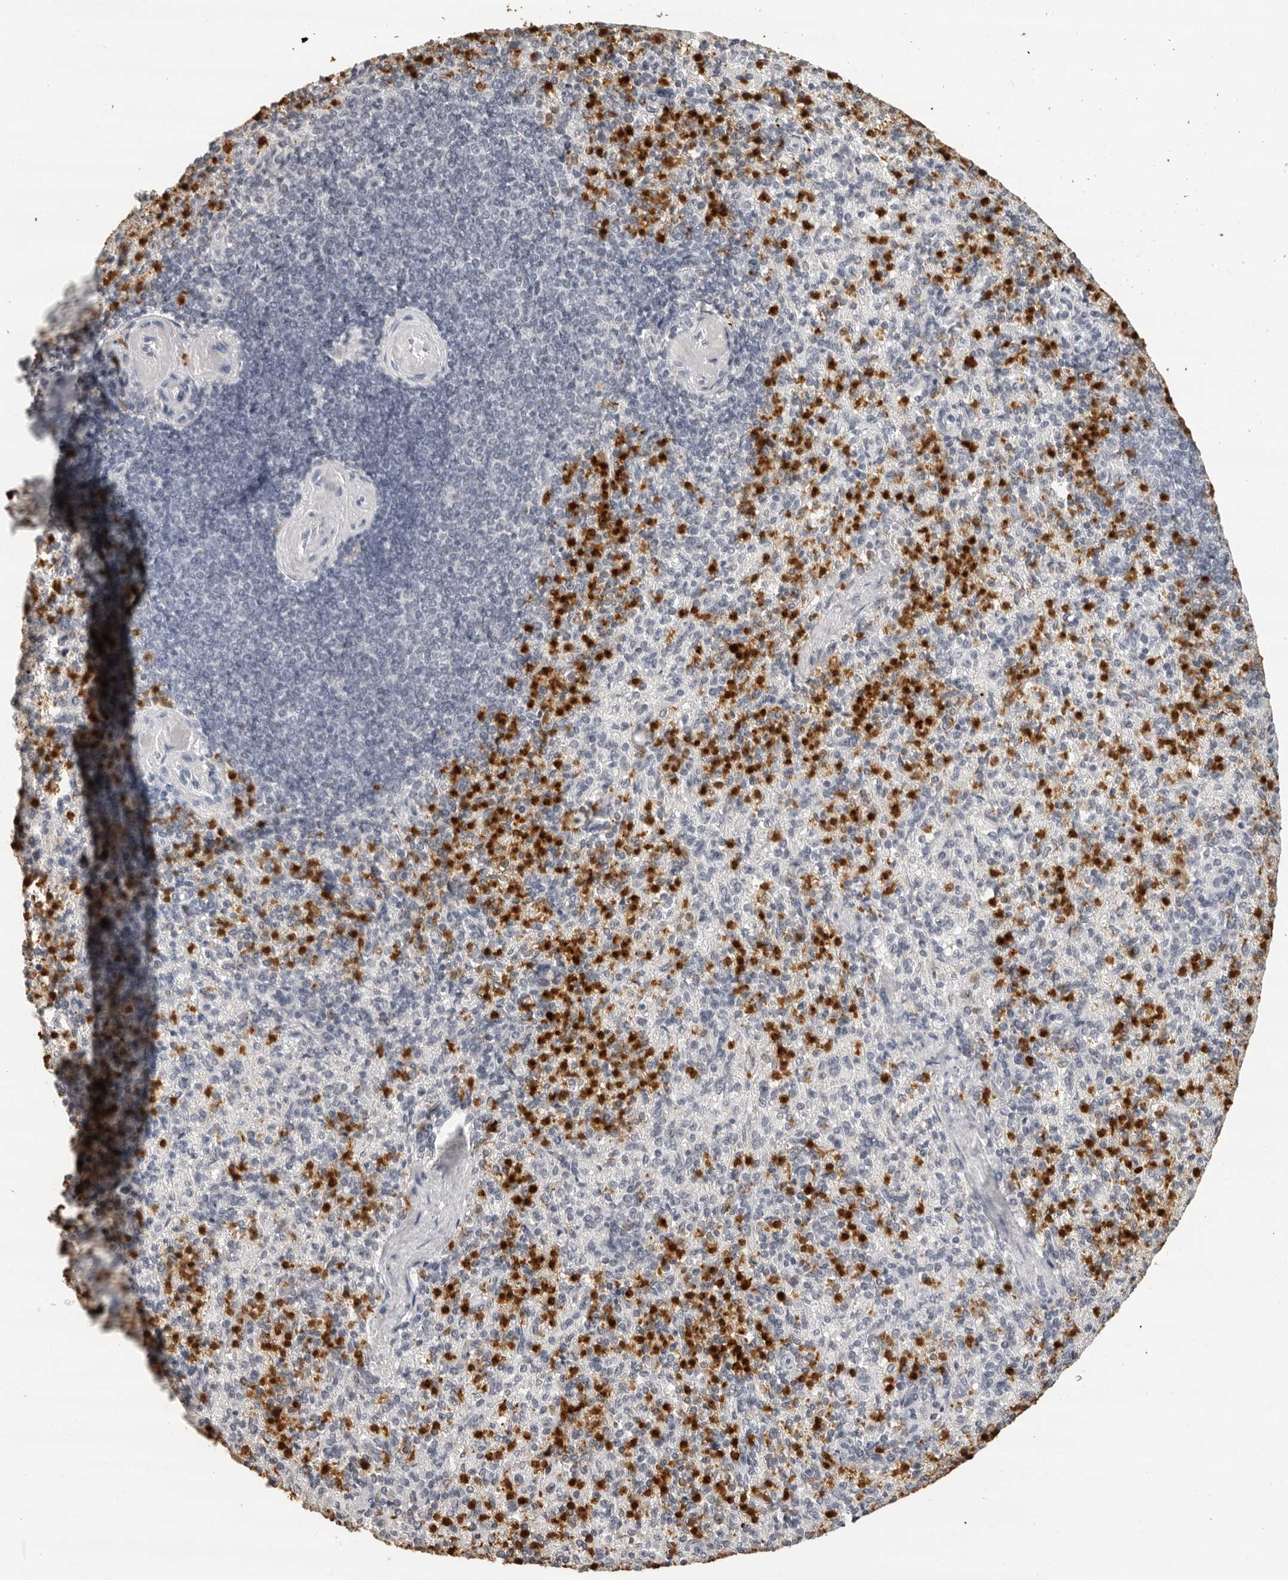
{"staining": {"intensity": "strong", "quantity": "25%-75%", "location": "cytoplasmic/membranous,nuclear"}, "tissue": "spleen", "cell_type": "Cells in red pulp", "image_type": "normal", "snomed": [{"axis": "morphology", "description": "Normal tissue, NOS"}, {"axis": "topography", "description": "Spleen"}], "caption": "DAB (3,3'-diaminobenzidine) immunohistochemical staining of unremarkable human spleen exhibits strong cytoplasmic/membranous,nuclear protein positivity in approximately 25%-75% of cells in red pulp.", "gene": "IL31", "patient": {"sex": "female", "age": 74}}